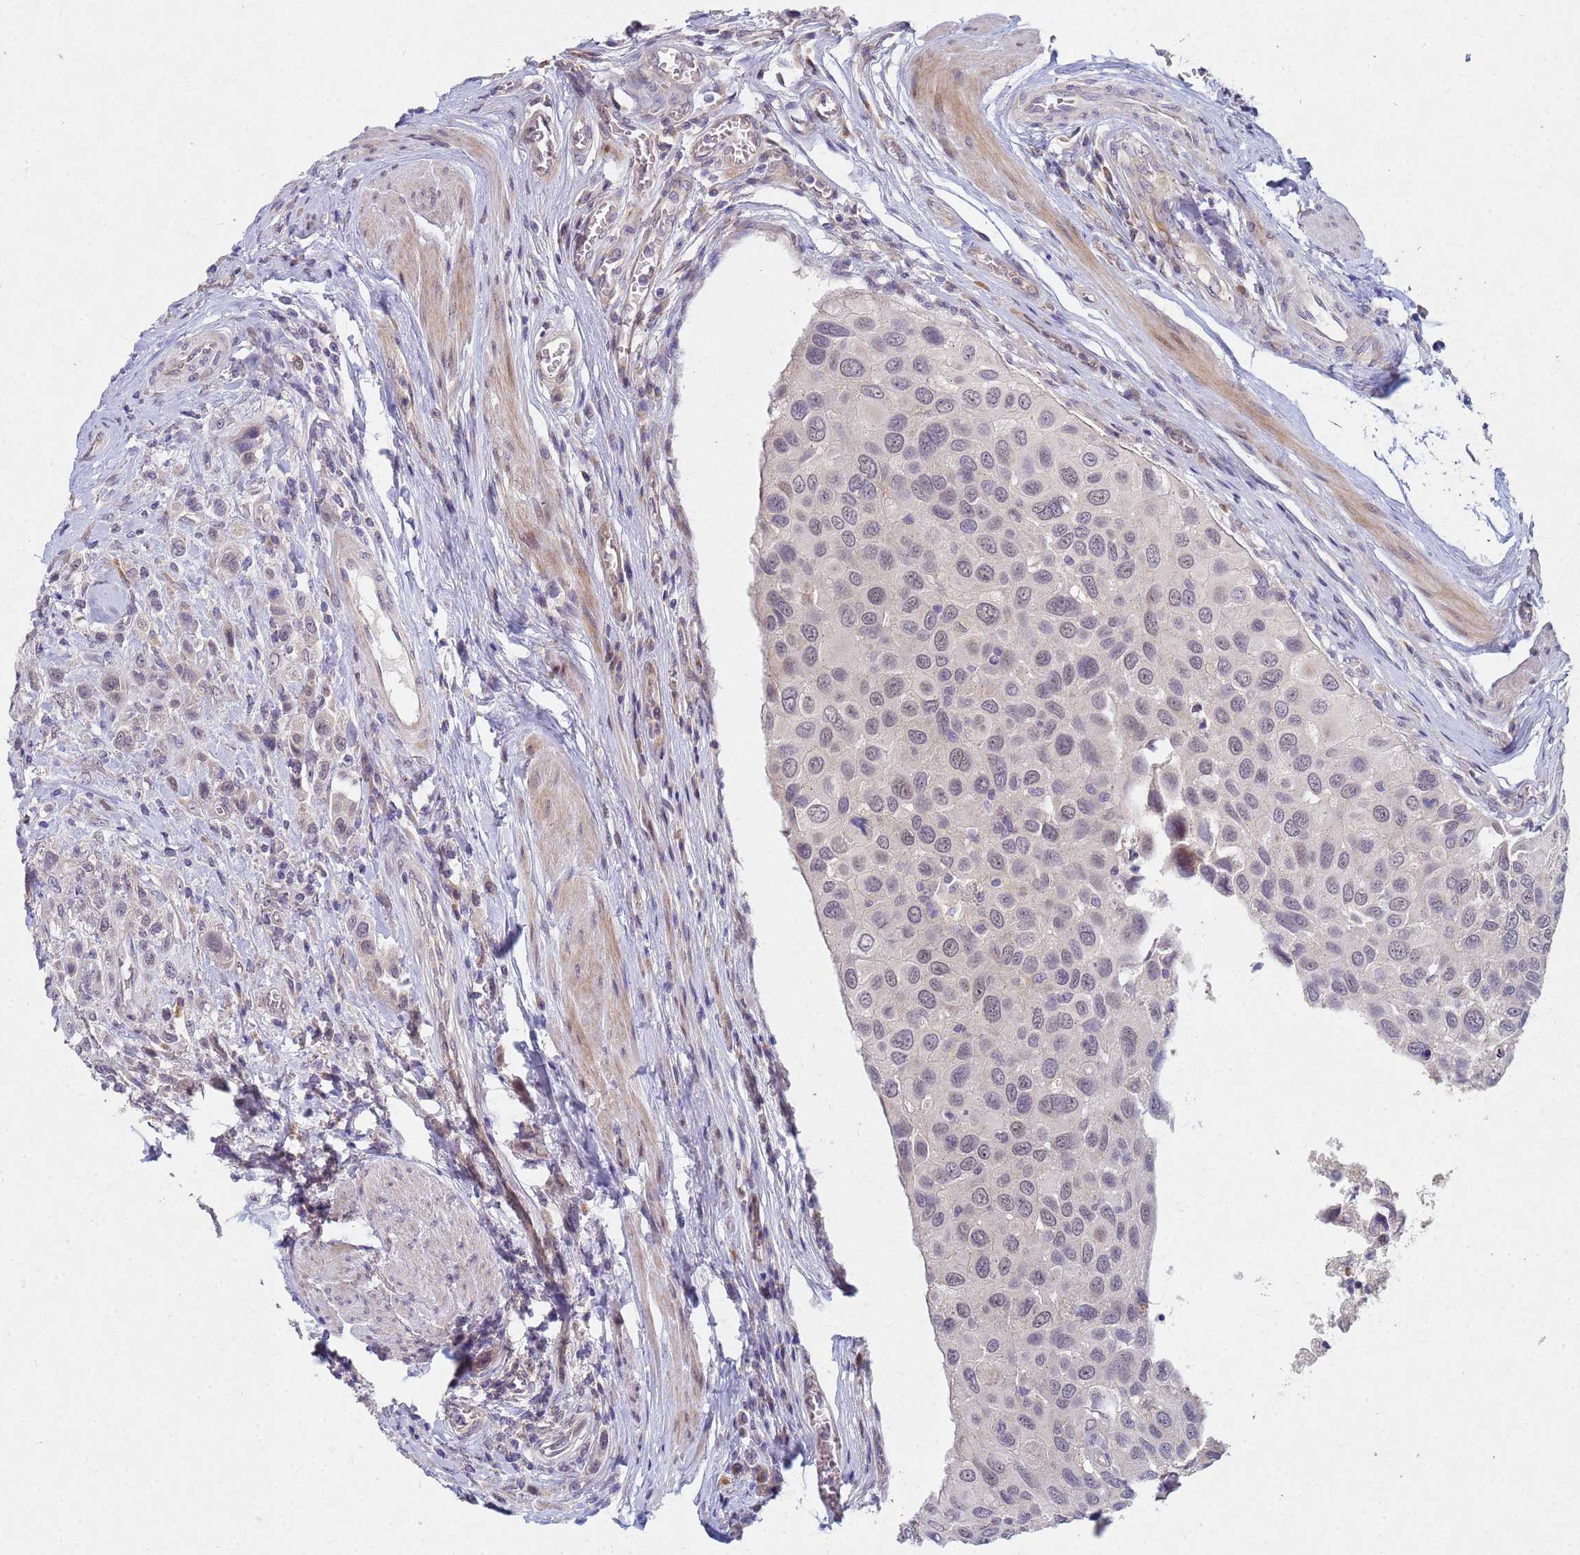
{"staining": {"intensity": "negative", "quantity": "none", "location": "none"}, "tissue": "urothelial cancer", "cell_type": "Tumor cells", "image_type": "cancer", "snomed": [{"axis": "morphology", "description": "Urothelial carcinoma, High grade"}, {"axis": "topography", "description": "Urinary bladder"}], "caption": "This is an immunohistochemistry micrograph of human urothelial carcinoma (high-grade). There is no staining in tumor cells.", "gene": "TNPO2", "patient": {"sex": "male", "age": 50}}